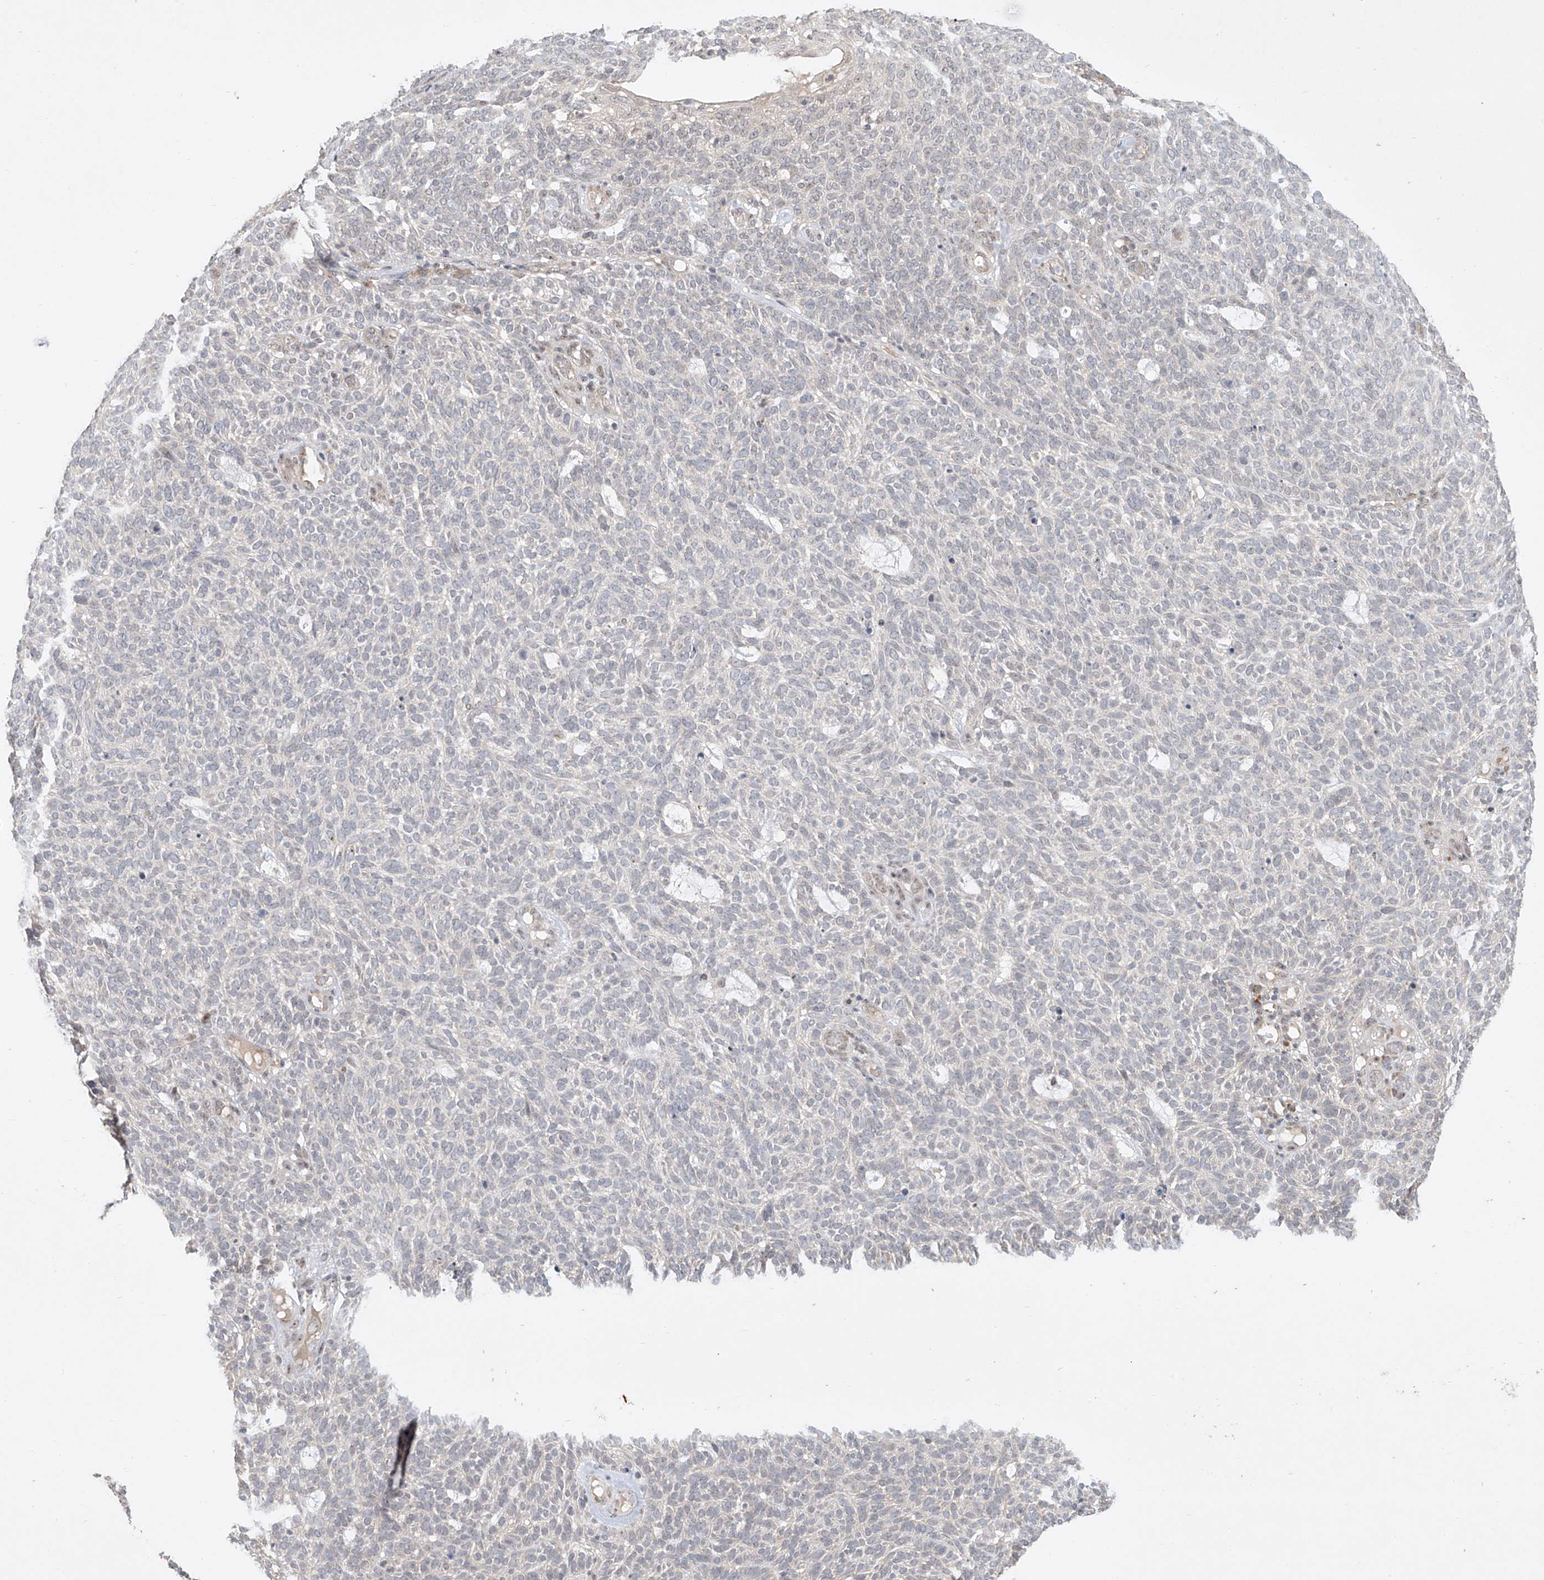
{"staining": {"intensity": "negative", "quantity": "none", "location": "none"}, "tissue": "skin cancer", "cell_type": "Tumor cells", "image_type": "cancer", "snomed": [{"axis": "morphology", "description": "Squamous cell carcinoma, NOS"}, {"axis": "topography", "description": "Skin"}], "caption": "Immunohistochemistry (IHC) photomicrograph of skin squamous cell carcinoma stained for a protein (brown), which demonstrates no staining in tumor cells.", "gene": "TASP1", "patient": {"sex": "female", "age": 90}}